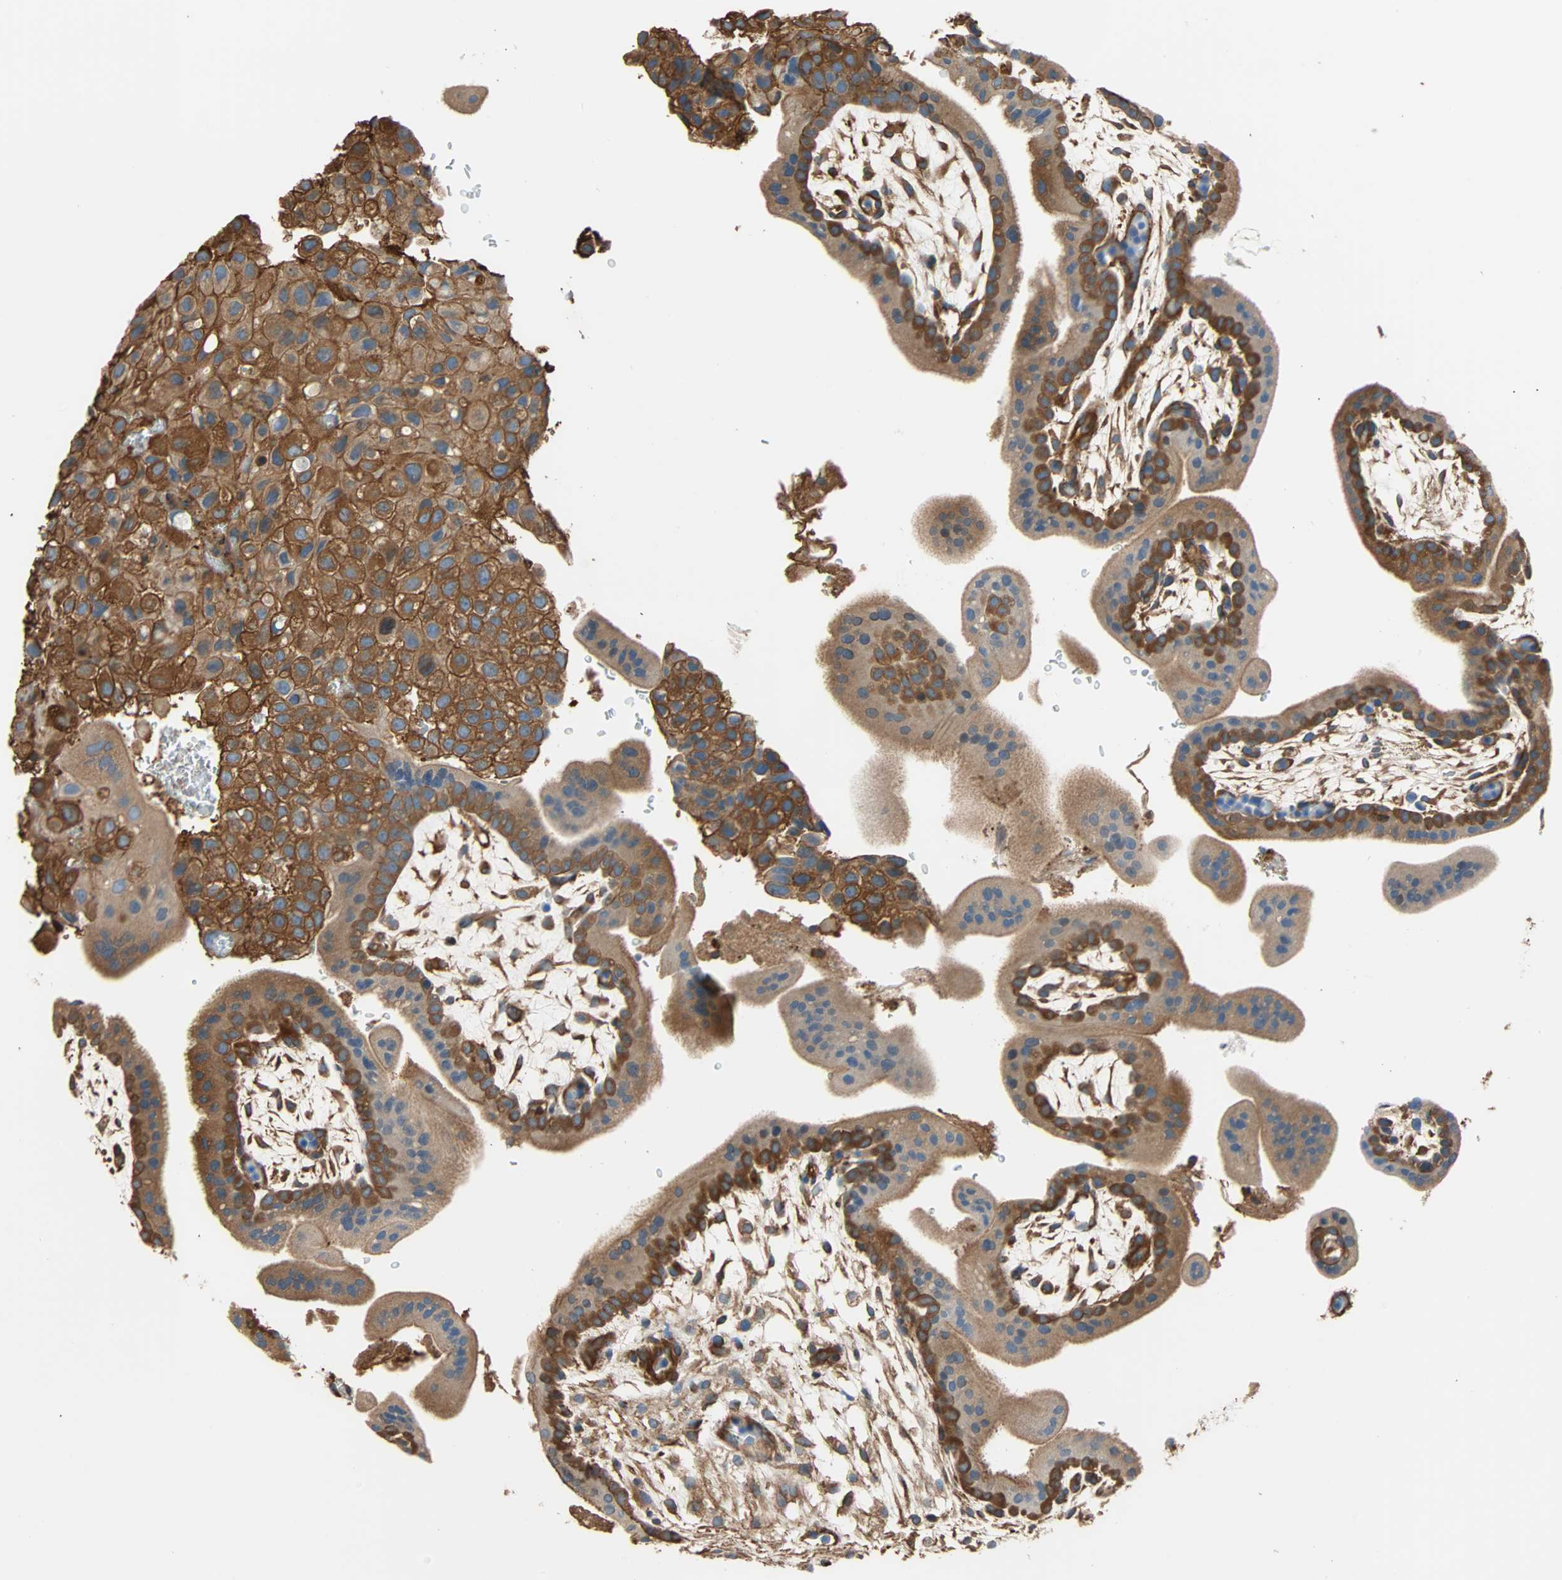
{"staining": {"intensity": "strong", "quantity": ">75%", "location": "cytoplasmic/membranous"}, "tissue": "placenta", "cell_type": "Decidual cells", "image_type": "normal", "snomed": [{"axis": "morphology", "description": "Normal tissue, NOS"}, {"axis": "topography", "description": "Placenta"}], "caption": "Immunohistochemistry (IHC) staining of unremarkable placenta, which displays high levels of strong cytoplasmic/membranous positivity in about >75% of decidual cells indicating strong cytoplasmic/membranous protein expression. The staining was performed using DAB (brown) for protein detection and nuclei were counterstained in hematoxylin (blue).", "gene": "GALNT10", "patient": {"sex": "female", "age": 35}}